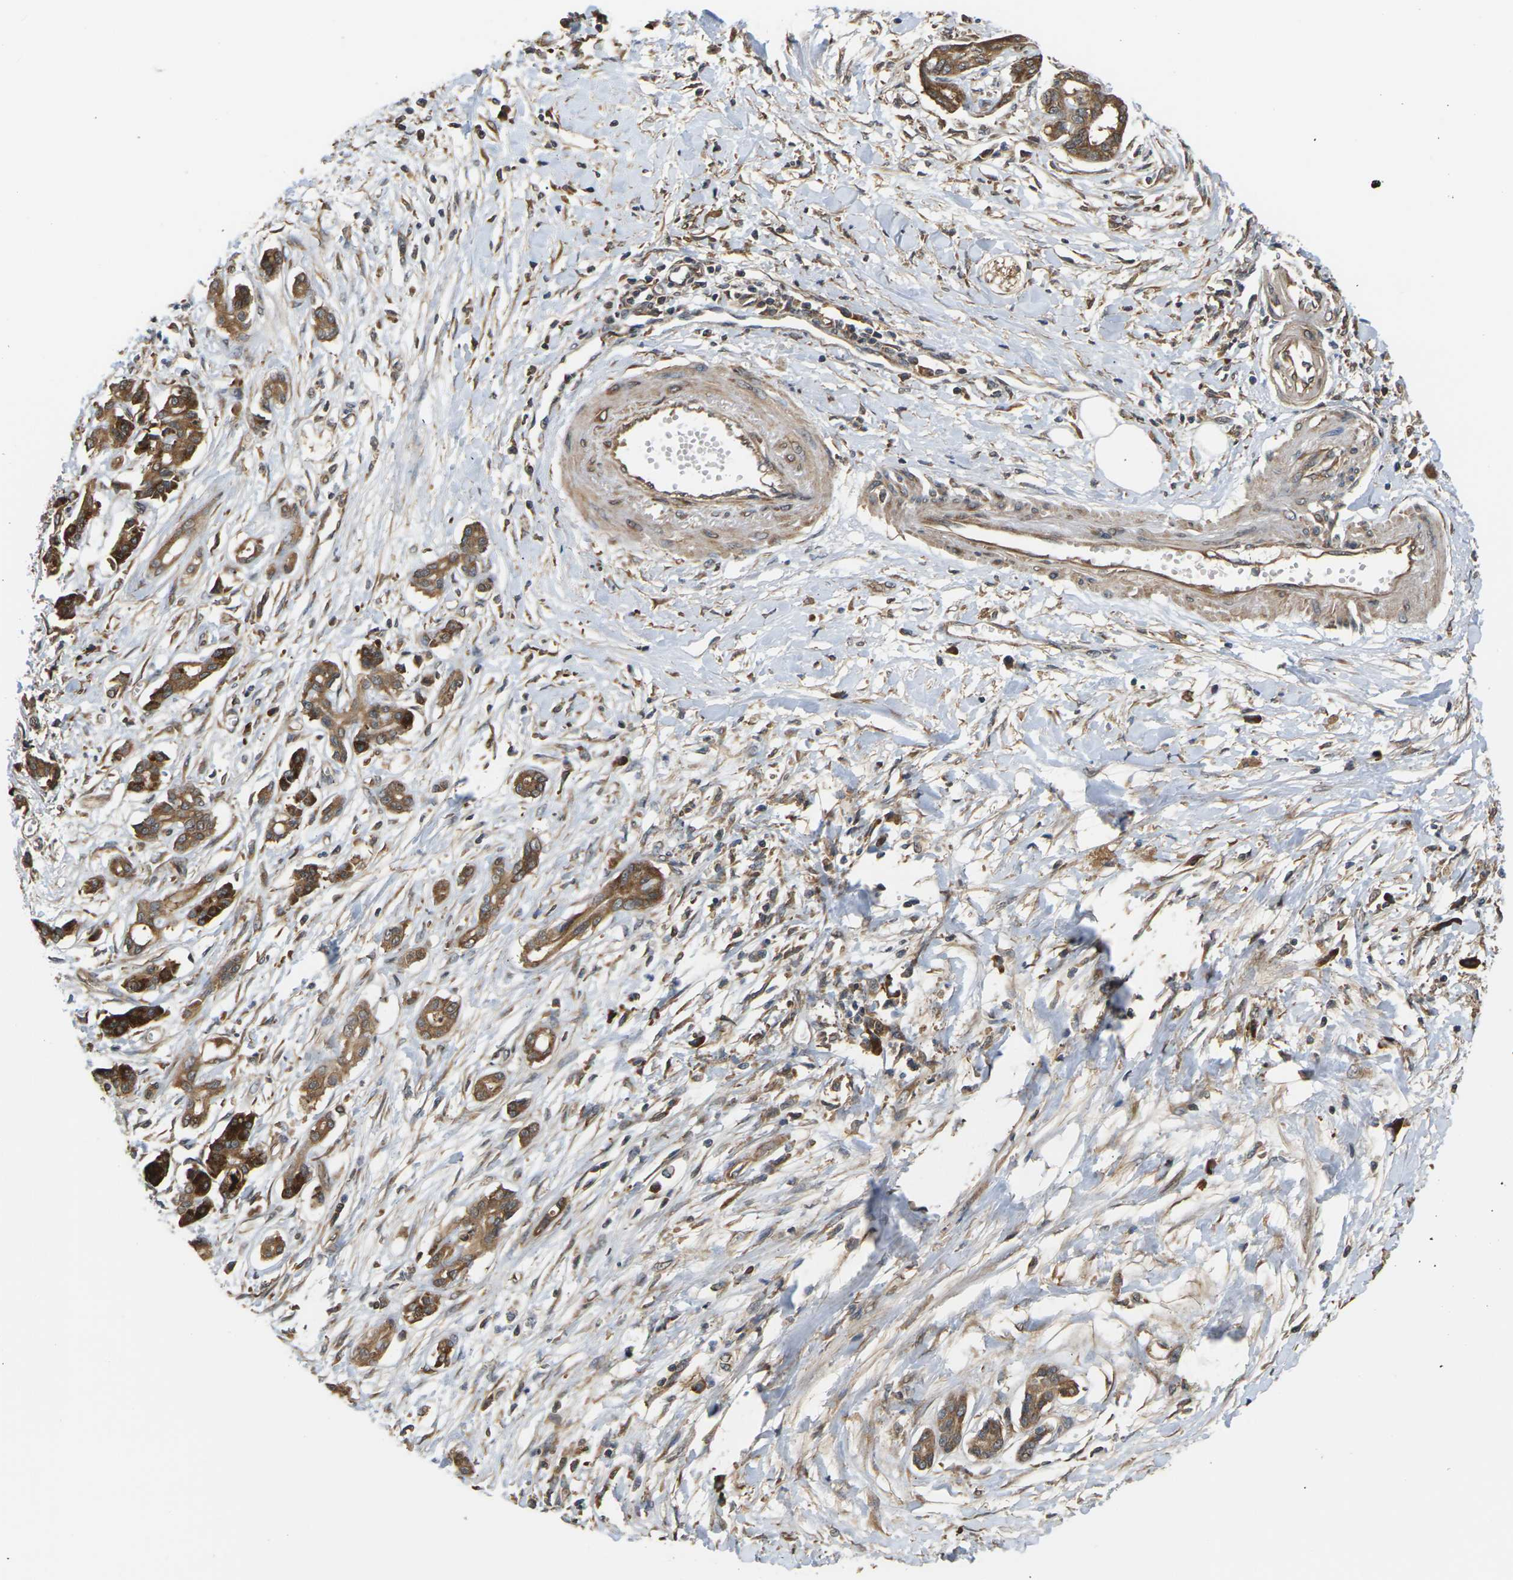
{"staining": {"intensity": "strong", "quantity": ">75%", "location": "cytoplasmic/membranous"}, "tissue": "pancreatic cancer", "cell_type": "Tumor cells", "image_type": "cancer", "snomed": [{"axis": "morphology", "description": "Adenocarcinoma, NOS"}, {"axis": "topography", "description": "Pancreas"}], "caption": "This is an image of immunohistochemistry staining of pancreatic cancer, which shows strong expression in the cytoplasmic/membranous of tumor cells.", "gene": "NRAS", "patient": {"sex": "male", "age": 56}}